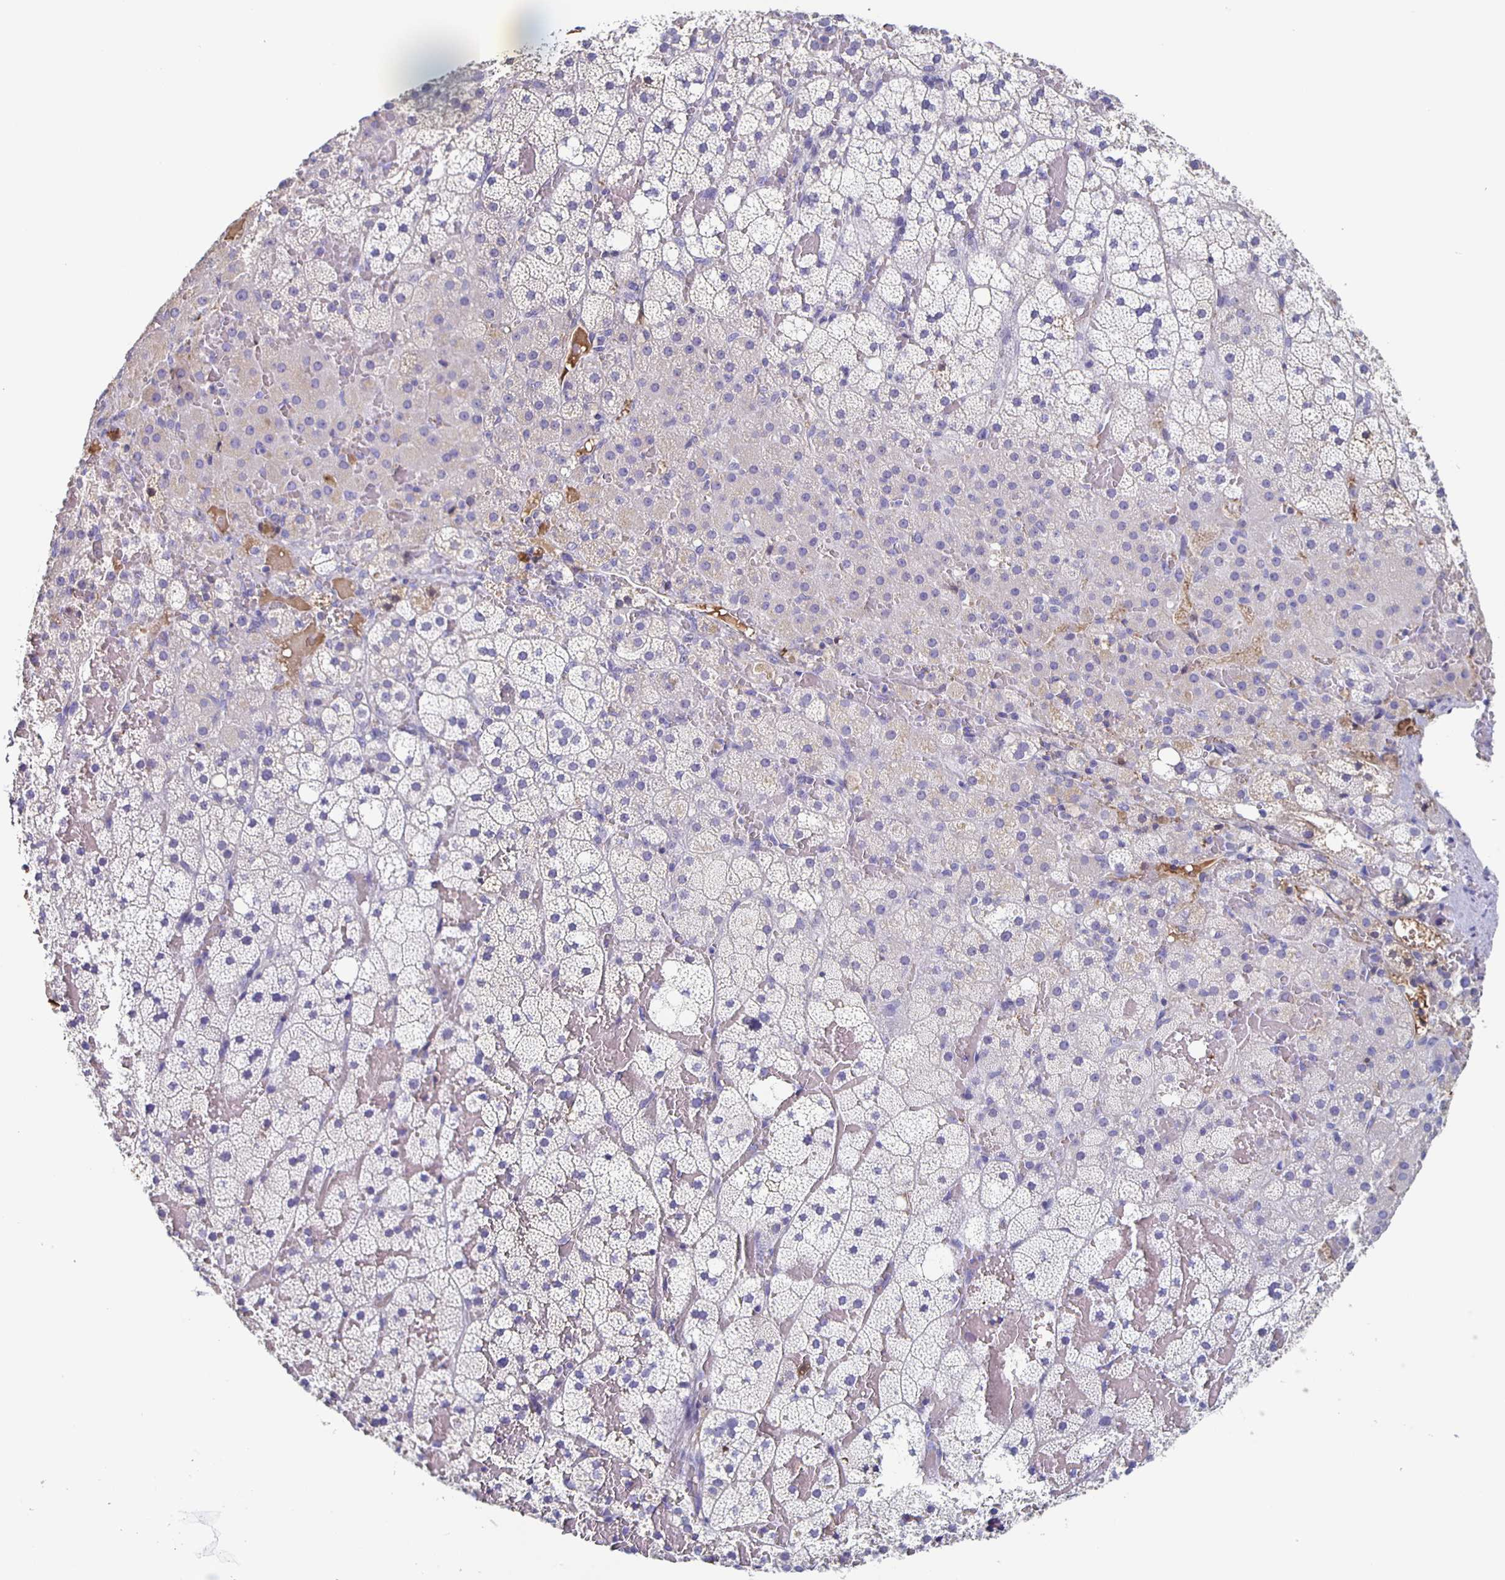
{"staining": {"intensity": "negative", "quantity": "none", "location": "none"}, "tissue": "adrenal gland", "cell_type": "Glandular cells", "image_type": "normal", "snomed": [{"axis": "morphology", "description": "Normal tissue, NOS"}, {"axis": "topography", "description": "Adrenal gland"}], "caption": "High power microscopy photomicrograph of an immunohistochemistry (IHC) histopathology image of benign adrenal gland, revealing no significant staining in glandular cells. The staining is performed using DAB (3,3'-diaminobenzidine) brown chromogen with nuclei counter-stained in using hematoxylin.", "gene": "FGA", "patient": {"sex": "male", "age": 53}}